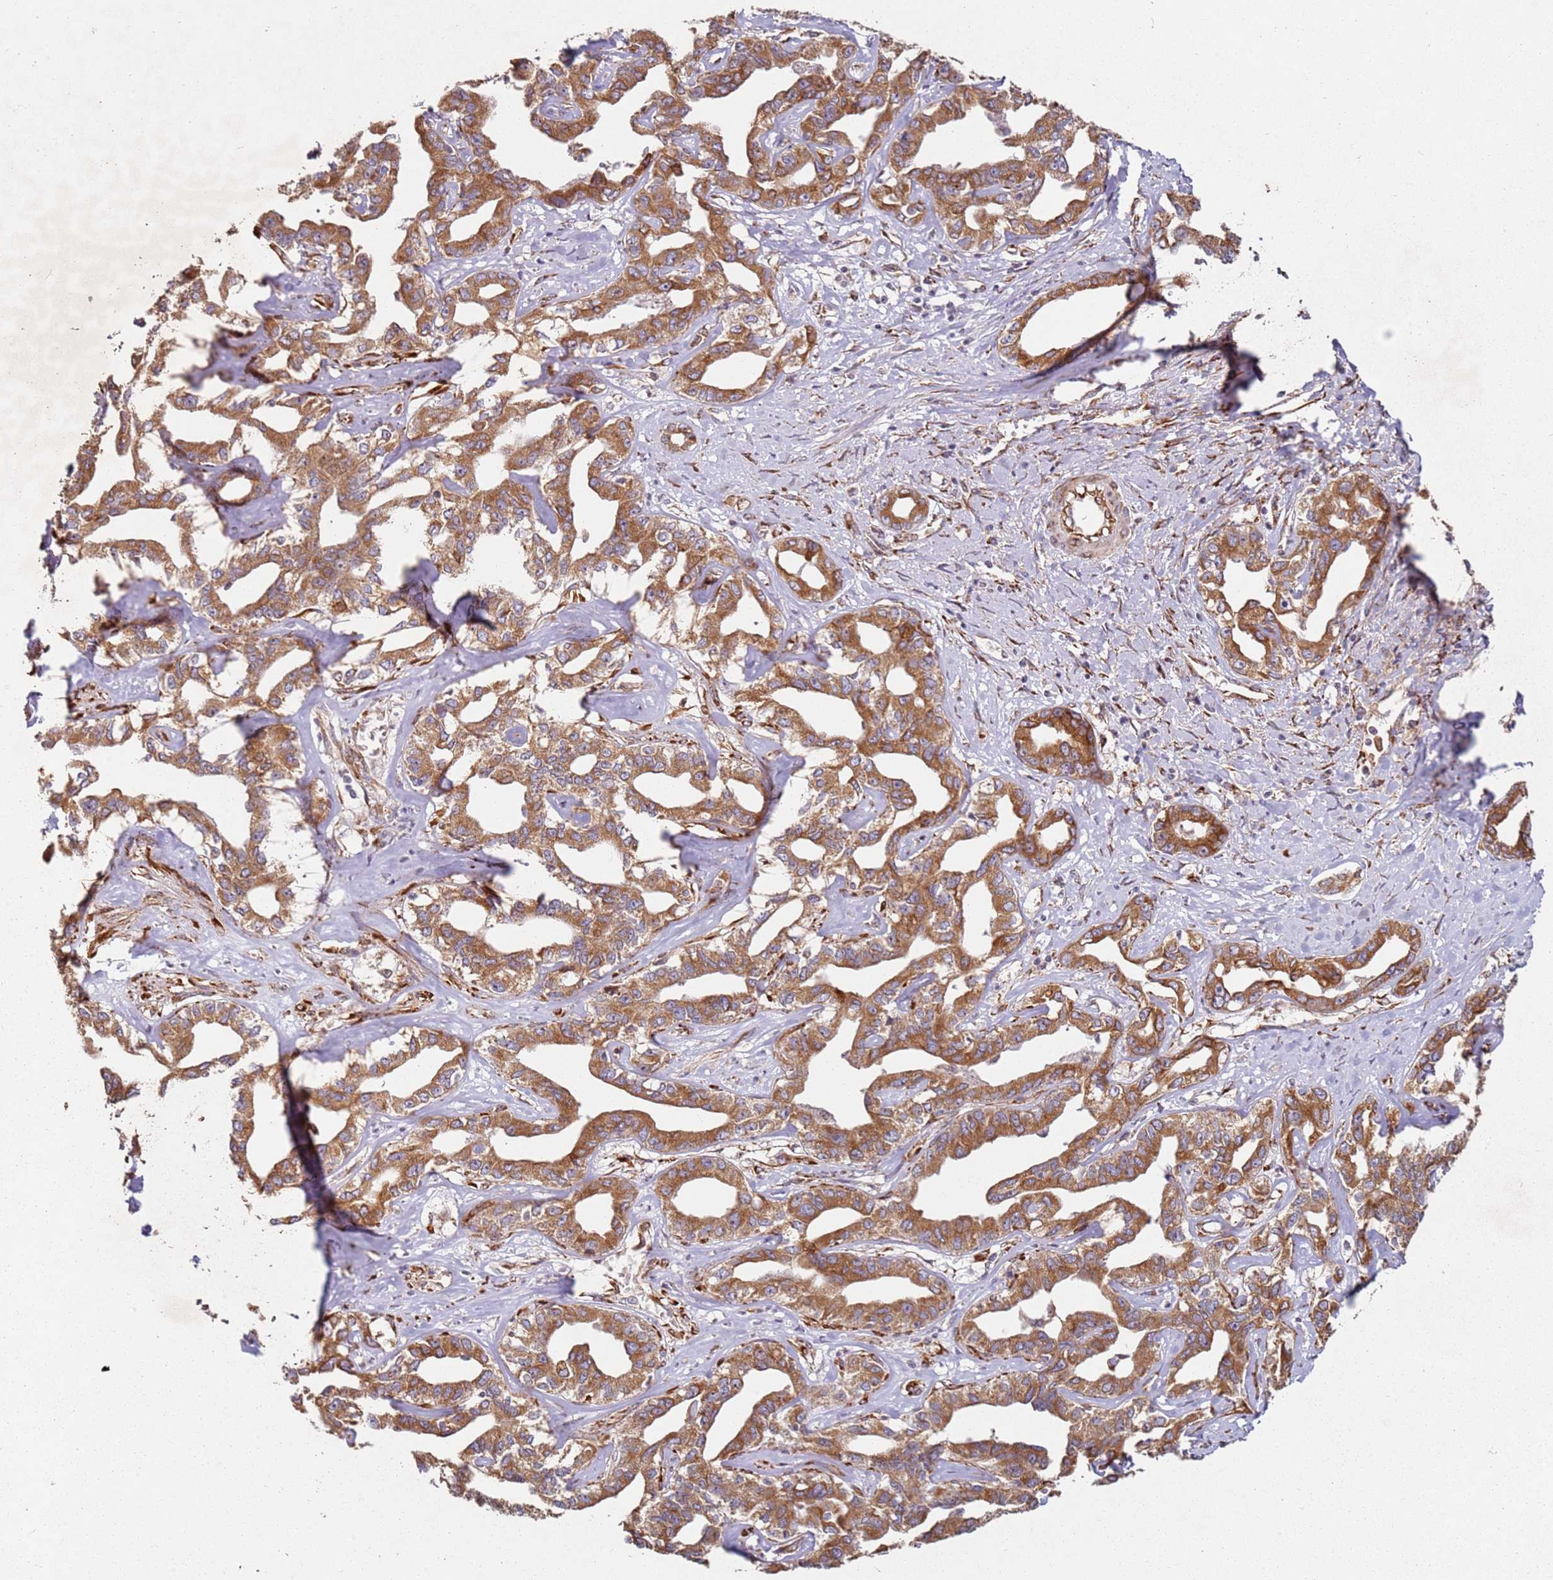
{"staining": {"intensity": "moderate", "quantity": ">75%", "location": "cytoplasmic/membranous"}, "tissue": "liver cancer", "cell_type": "Tumor cells", "image_type": "cancer", "snomed": [{"axis": "morphology", "description": "Cholangiocarcinoma"}, {"axis": "topography", "description": "Liver"}], "caption": "Tumor cells reveal medium levels of moderate cytoplasmic/membranous expression in about >75% of cells in human liver cancer (cholangiocarcinoma).", "gene": "ARFRP1", "patient": {"sex": "male", "age": 59}}